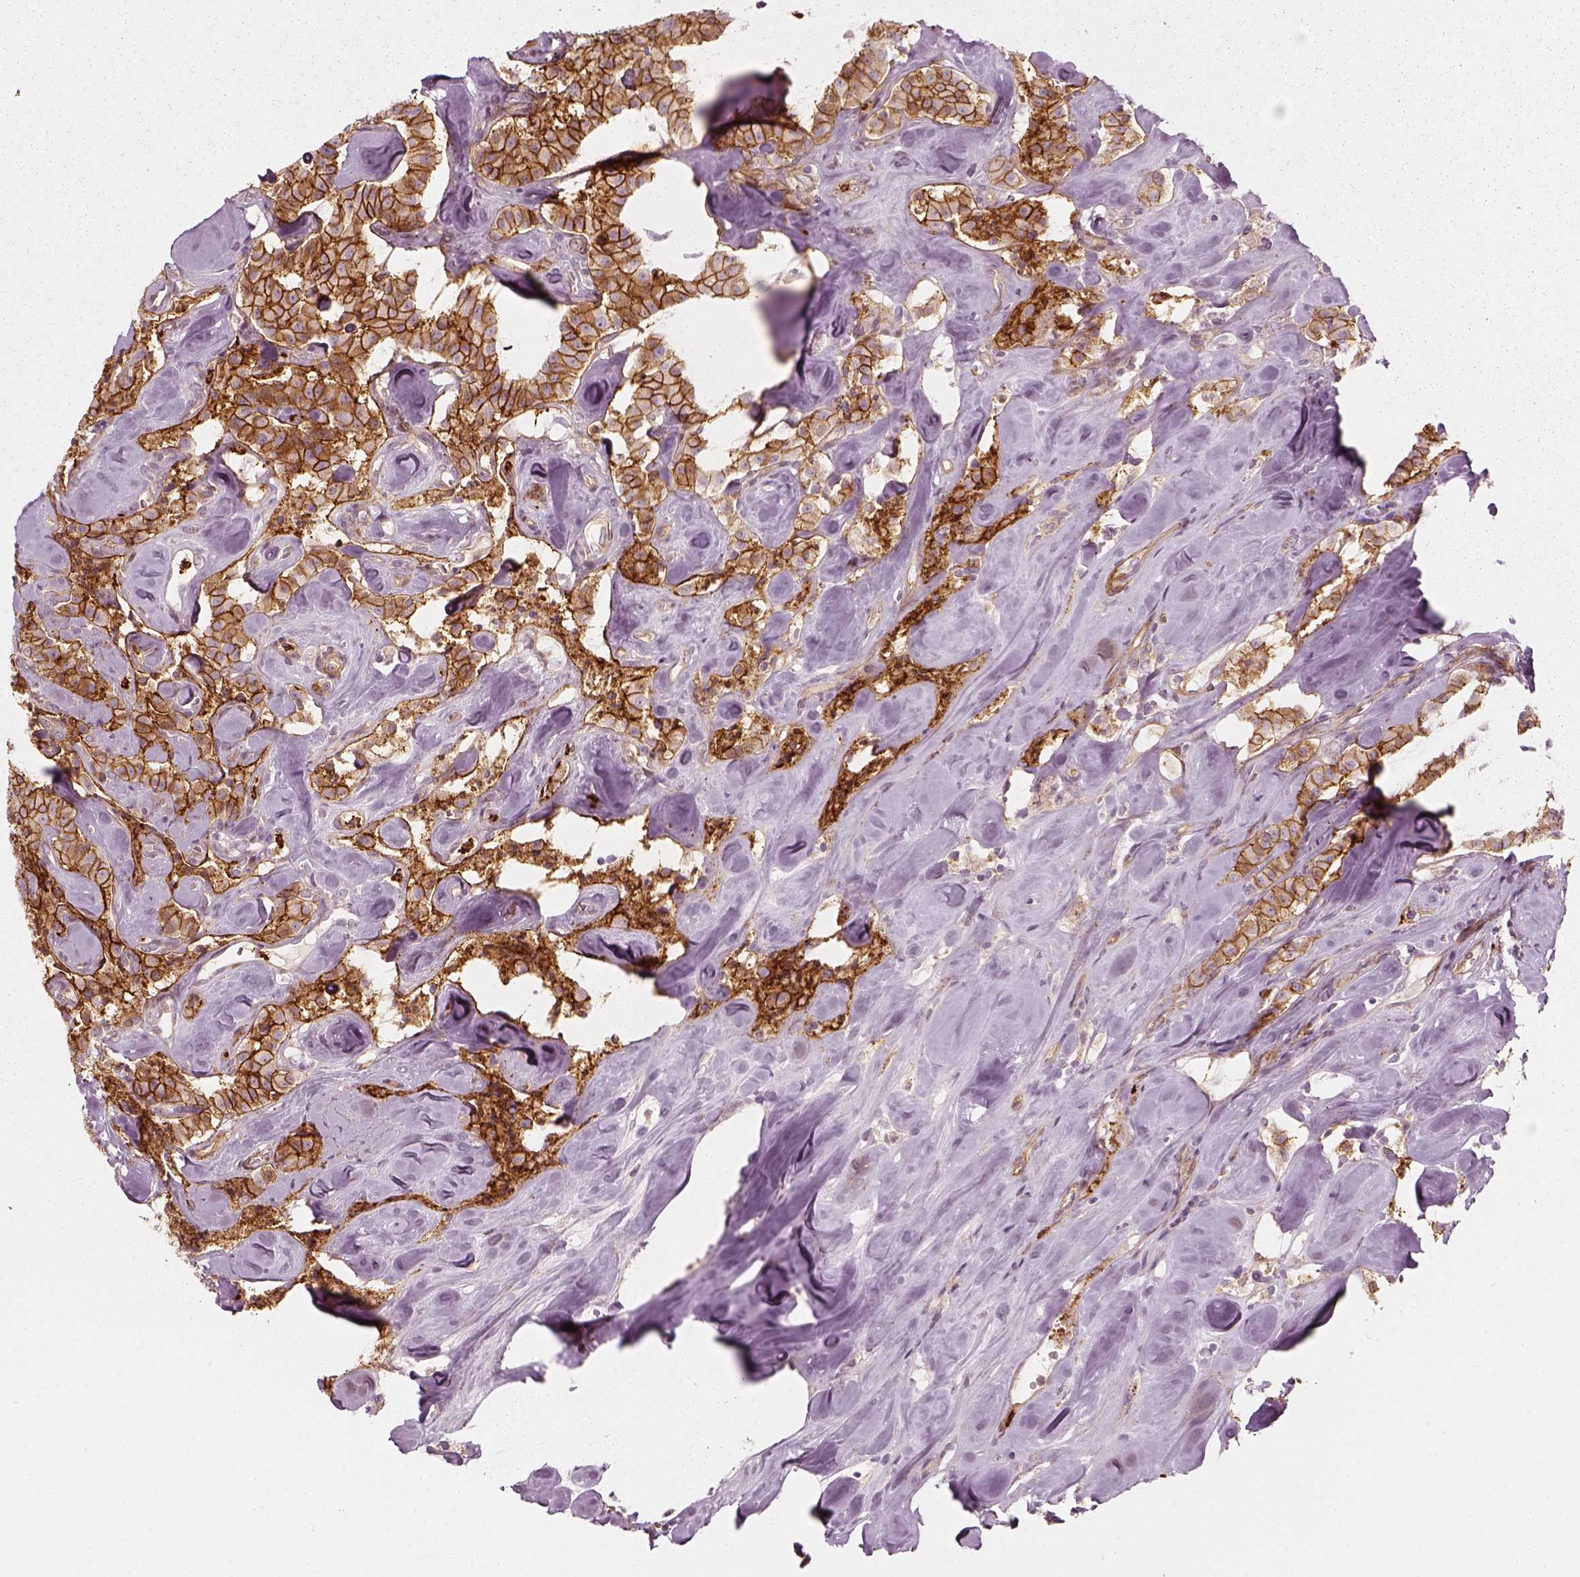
{"staining": {"intensity": "strong", "quantity": ">75%", "location": "cytoplasmic/membranous"}, "tissue": "carcinoid", "cell_type": "Tumor cells", "image_type": "cancer", "snomed": [{"axis": "morphology", "description": "Carcinoid, malignant, NOS"}, {"axis": "topography", "description": "Pancreas"}], "caption": "Protein positivity by IHC demonstrates strong cytoplasmic/membranous expression in about >75% of tumor cells in carcinoid.", "gene": "NPTN", "patient": {"sex": "male", "age": 41}}